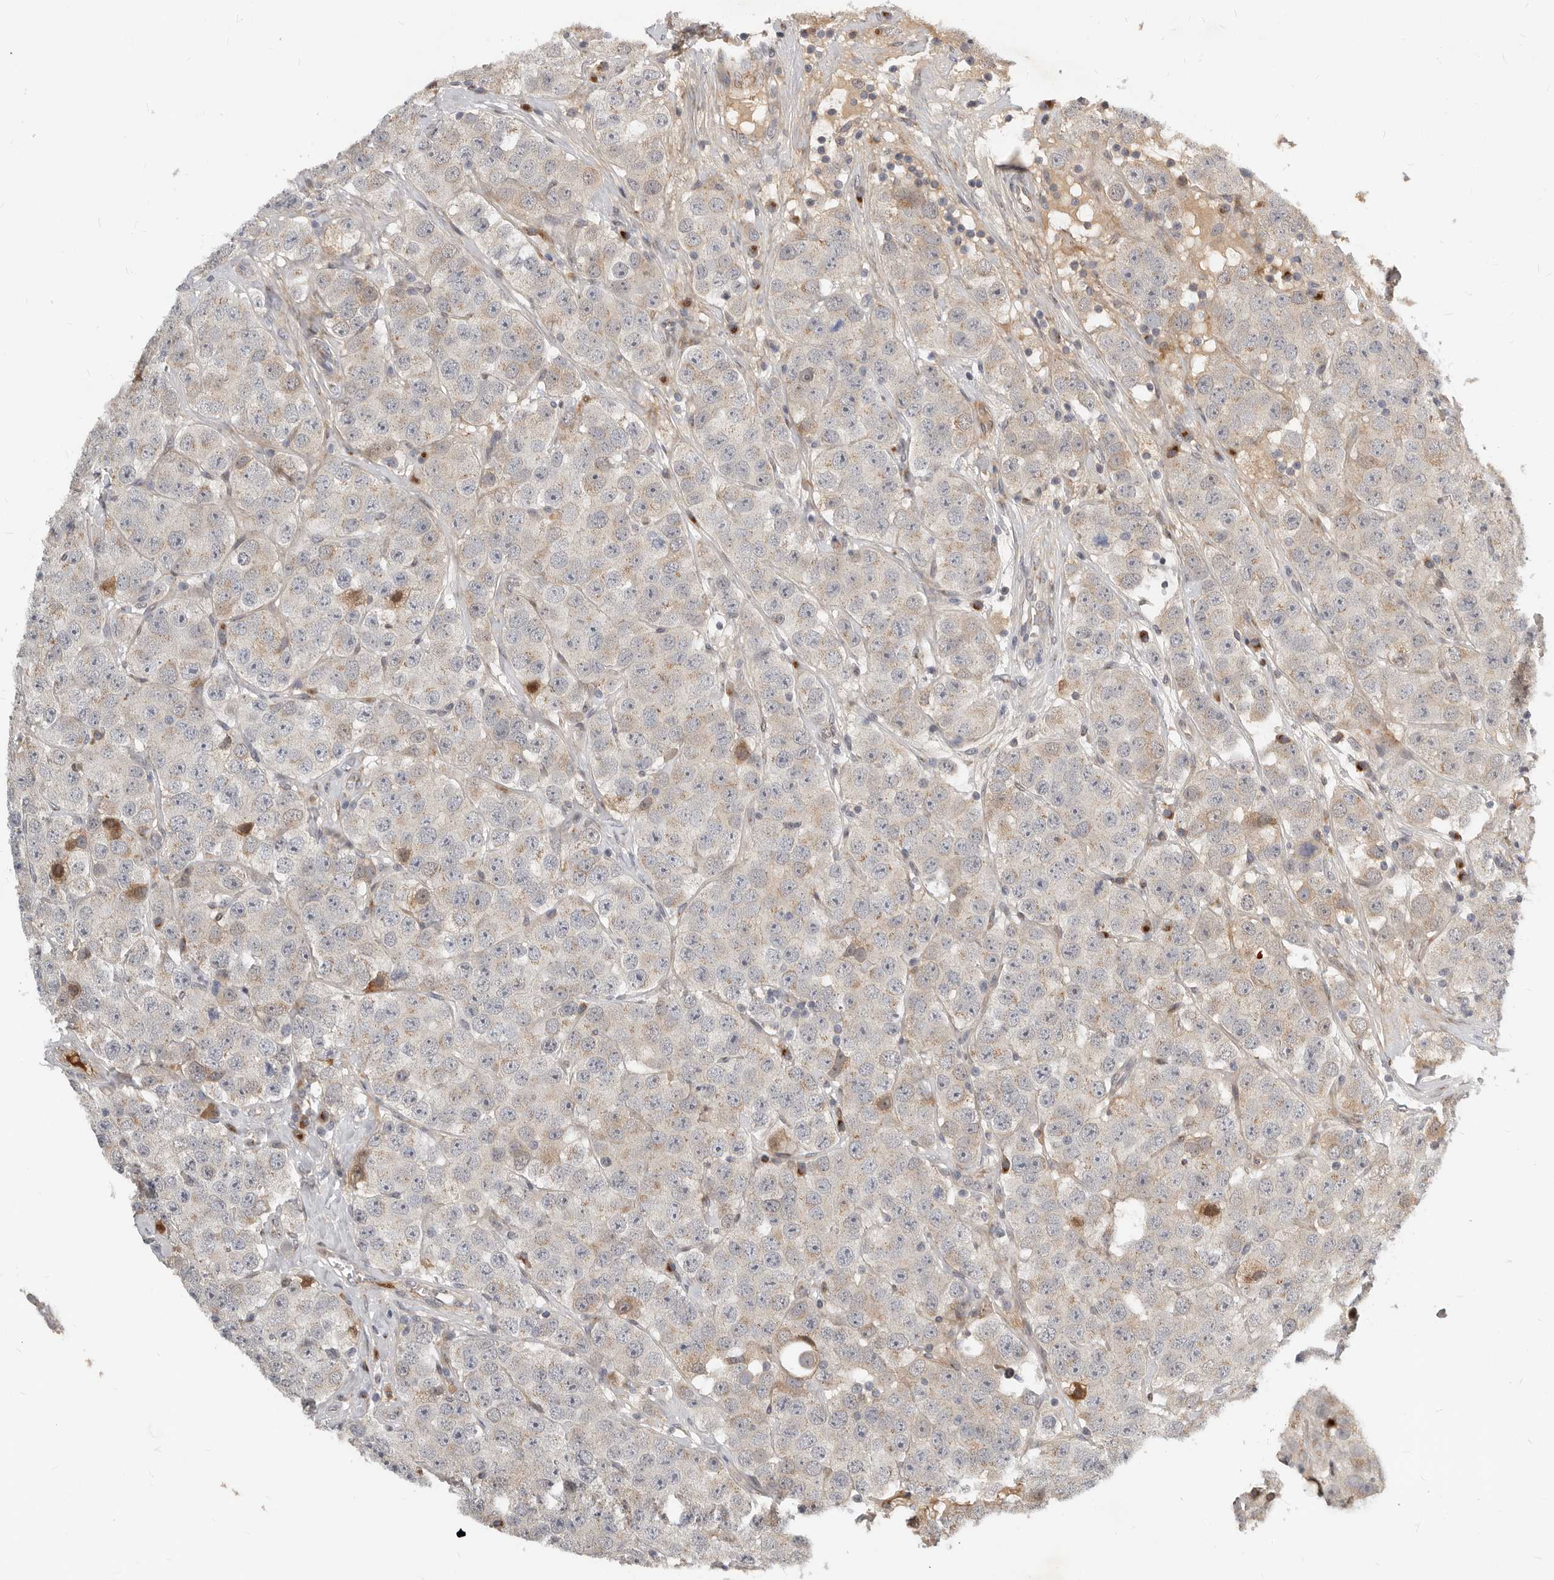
{"staining": {"intensity": "negative", "quantity": "none", "location": "none"}, "tissue": "testis cancer", "cell_type": "Tumor cells", "image_type": "cancer", "snomed": [{"axis": "morphology", "description": "Seminoma, NOS"}, {"axis": "topography", "description": "Testis"}], "caption": "Photomicrograph shows no significant protein staining in tumor cells of testis cancer.", "gene": "NPY4R", "patient": {"sex": "male", "age": 28}}